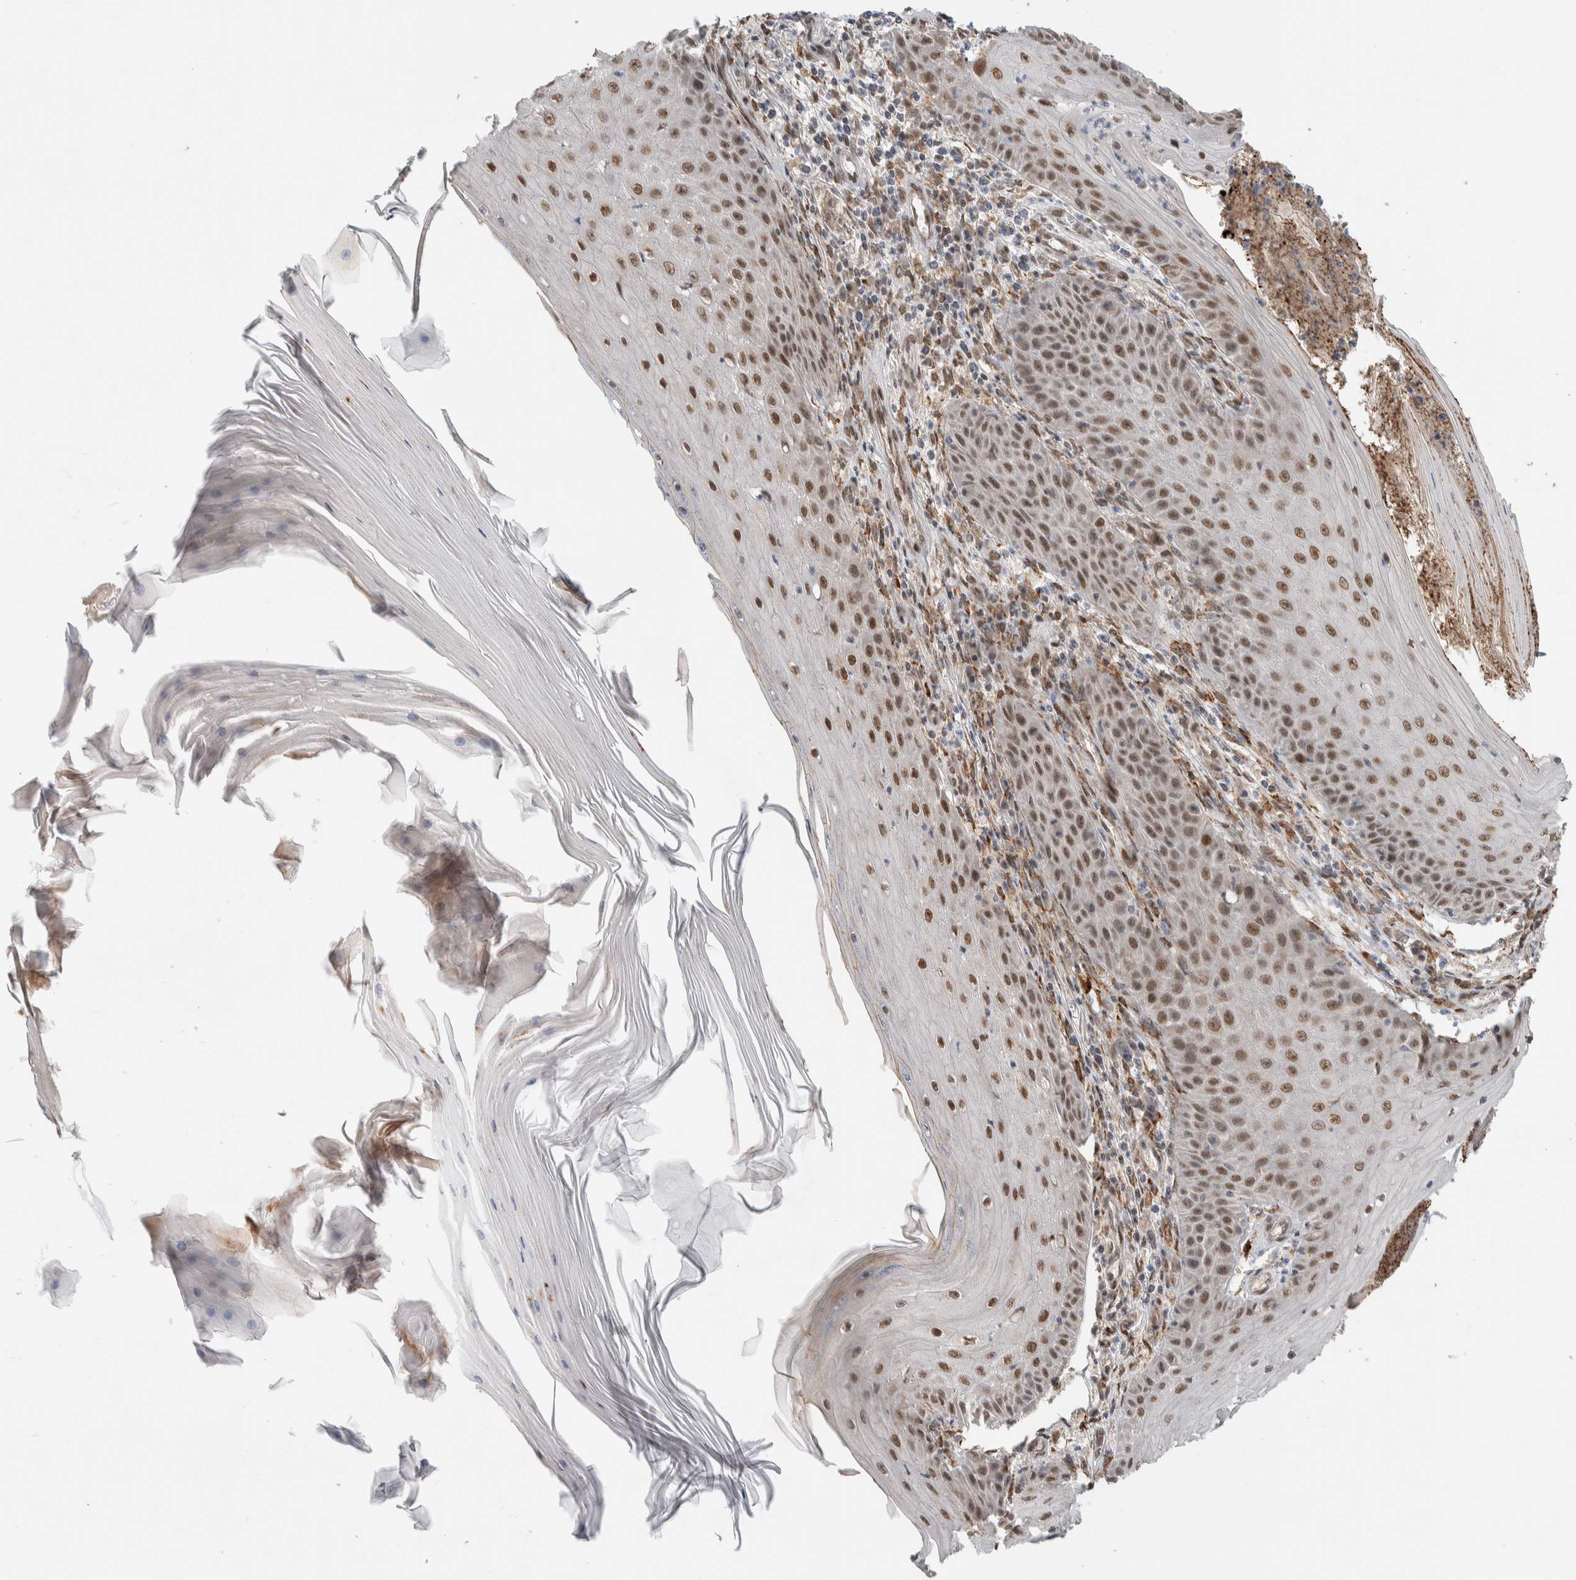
{"staining": {"intensity": "moderate", "quantity": ">75%", "location": "nuclear"}, "tissue": "skin cancer", "cell_type": "Tumor cells", "image_type": "cancer", "snomed": [{"axis": "morphology", "description": "Squamous cell carcinoma, NOS"}, {"axis": "topography", "description": "Skin"}], "caption": "The photomicrograph exhibits immunohistochemical staining of skin cancer. There is moderate nuclear expression is identified in approximately >75% of tumor cells.", "gene": "TNRC18", "patient": {"sex": "female", "age": 73}}